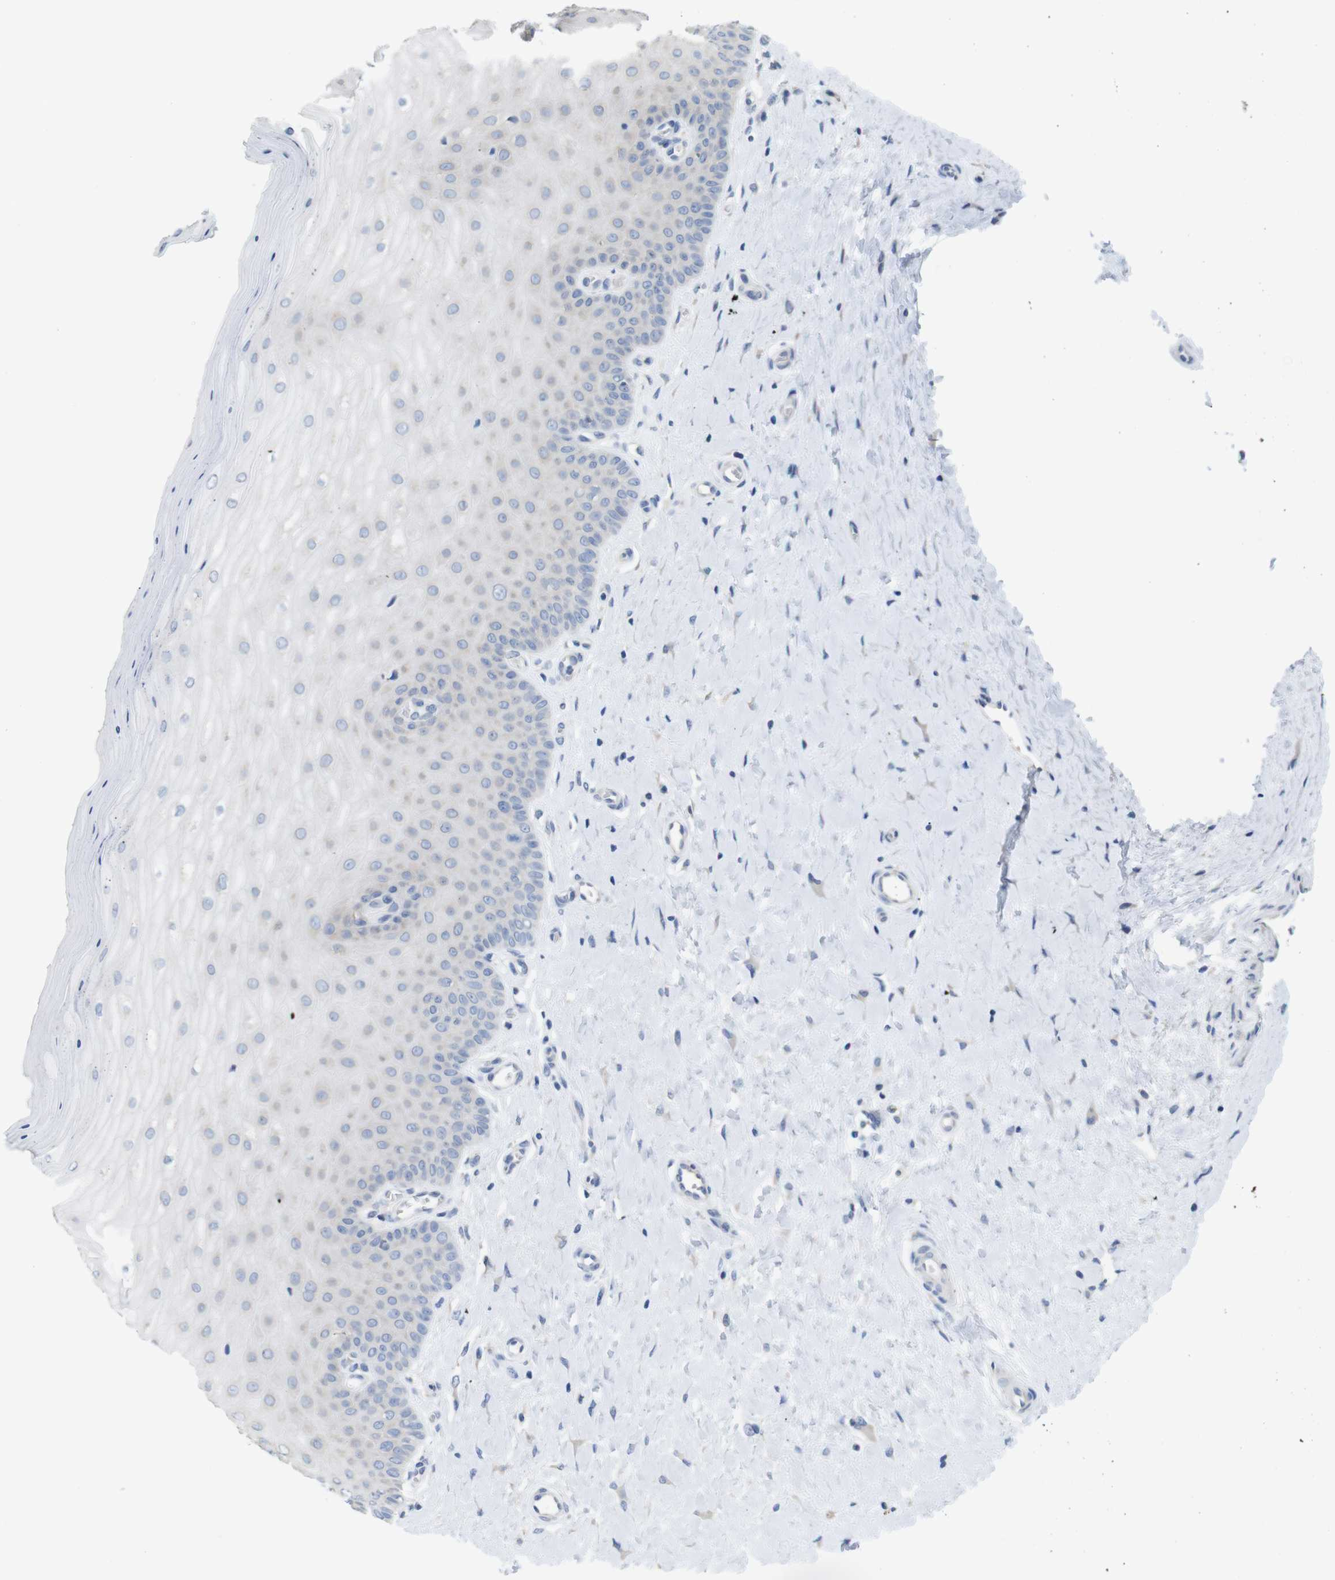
{"staining": {"intensity": "weak", "quantity": "25%-75%", "location": "cytoplasmic/membranous"}, "tissue": "cervix", "cell_type": "Glandular cells", "image_type": "normal", "snomed": [{"axis": "morphology", "description": "Normal tissue, NOS"}, {"axis": "topography", "description": "Cervix"}], "caption": "DAB immunohistochemical staining of unremarkable cervix demonstrates weak cytoplasmic/membranous protein positivity in about 25%-75% of glandular cells.", "gene": "NEBL", "patient": {"sex": "female", "age": 55}}